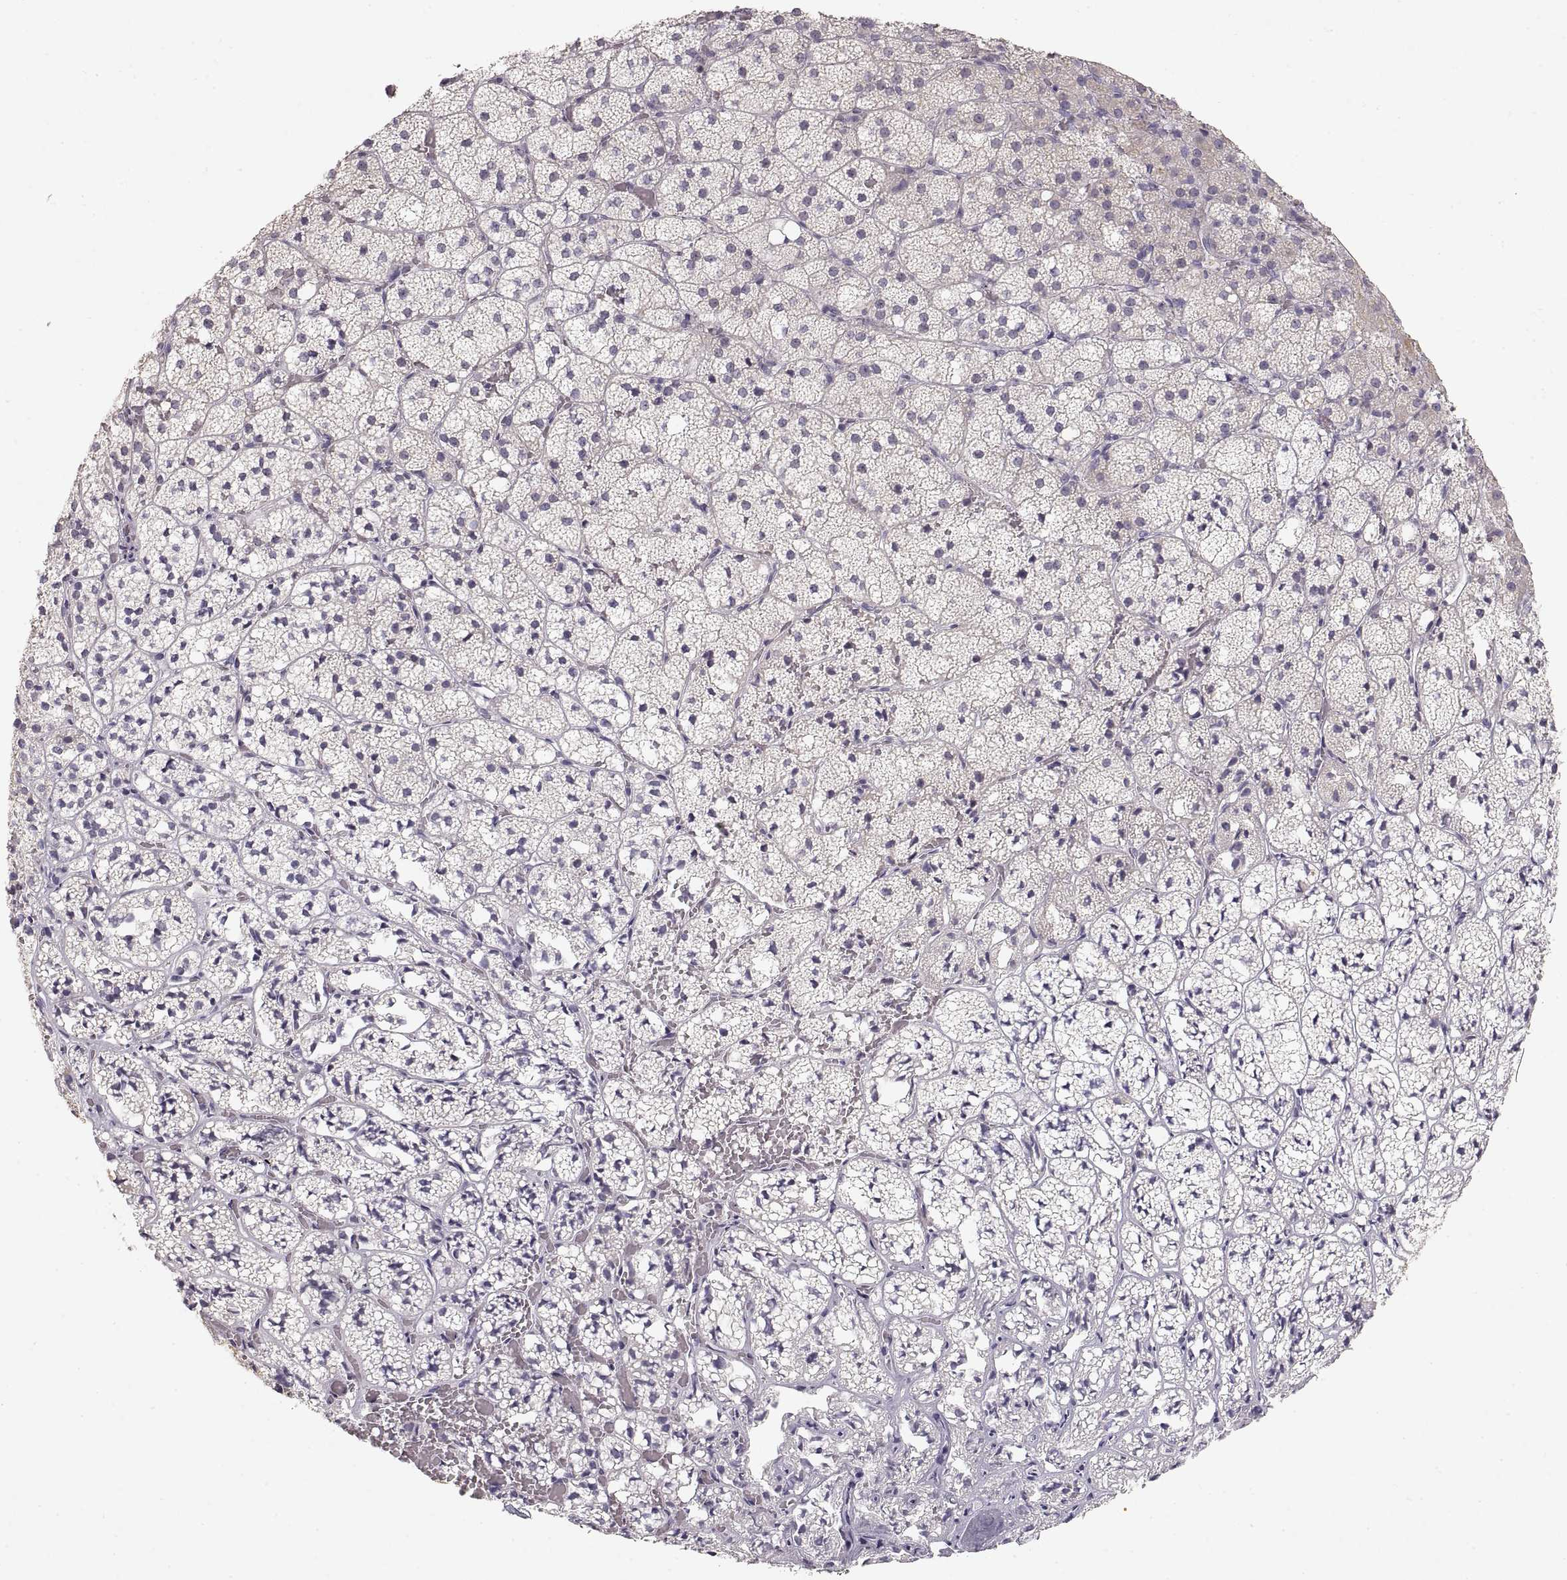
{"staining": {"intensity": "strong", "quantity": "<25%", "location": "cytoplasmic/membranous"}, "tissue": "adrenal gland", "cell_type": "Glandular cells", "image_type": "normal", "snomed": [{"axis": "morphology", "description": "Normal tissue, NOS"}, {"axis": "topography", "description": "Adrenal gland"}], "caption": "IHC micrograph of benign adrenal gland: adrenal gland stained using immunohistochemistry reveals medium levels of strong protein expression localized specifically in the cytoplasmic/membranous of glandular cells, appearing as a cytoplasmic/membranous brown color.", "gene": "PCSK2", "patient": {"sex": "male", "age": 53}}